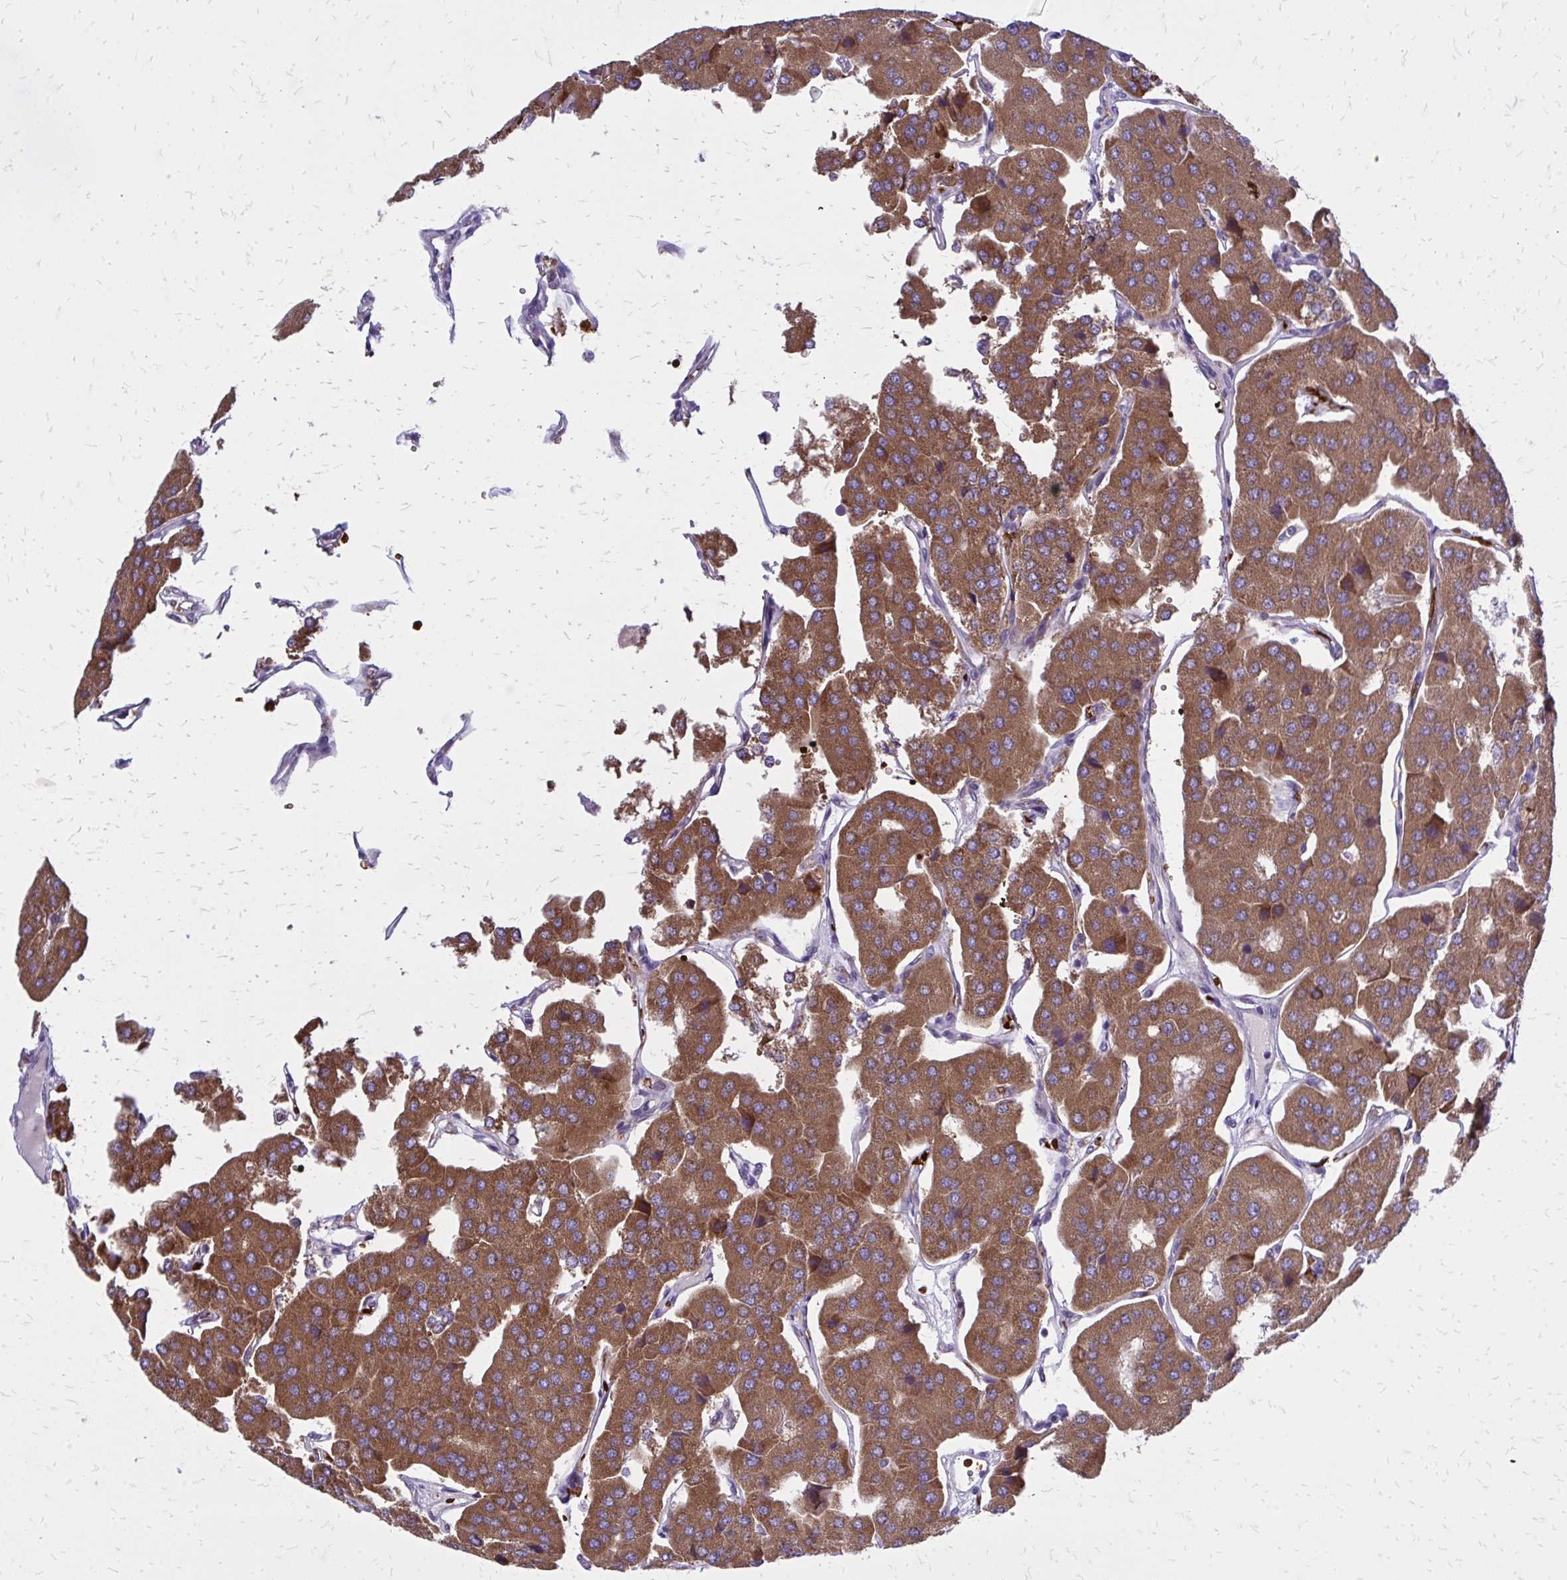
{"staining": {"intensity": "strong", "quantity": ">75%", "location": "cytoplasmic/membranous"}, "tissue": "parathyroid gland", "cell_type": "Glandular cells", "image_type": "normal", "snomed": [{"axis": "morphology", "description": "Normal tissue, NOS"}, {"axis": "morphology", "description": "Adenoma, NOS"}, {"axis": "topography", "description": "Parathyroid gland"}], "caption": "Immunohistochemistry (IHC) (DAB) staining of benign parathyroid gland shows strong cytoplasmic/membranous protein positivity in about >75% of glandular cells. The protein is shown in brown color, while the nuclei are stained blue.", "gene": "PDK4", "patient": {"sex": "female", "age": 86}}